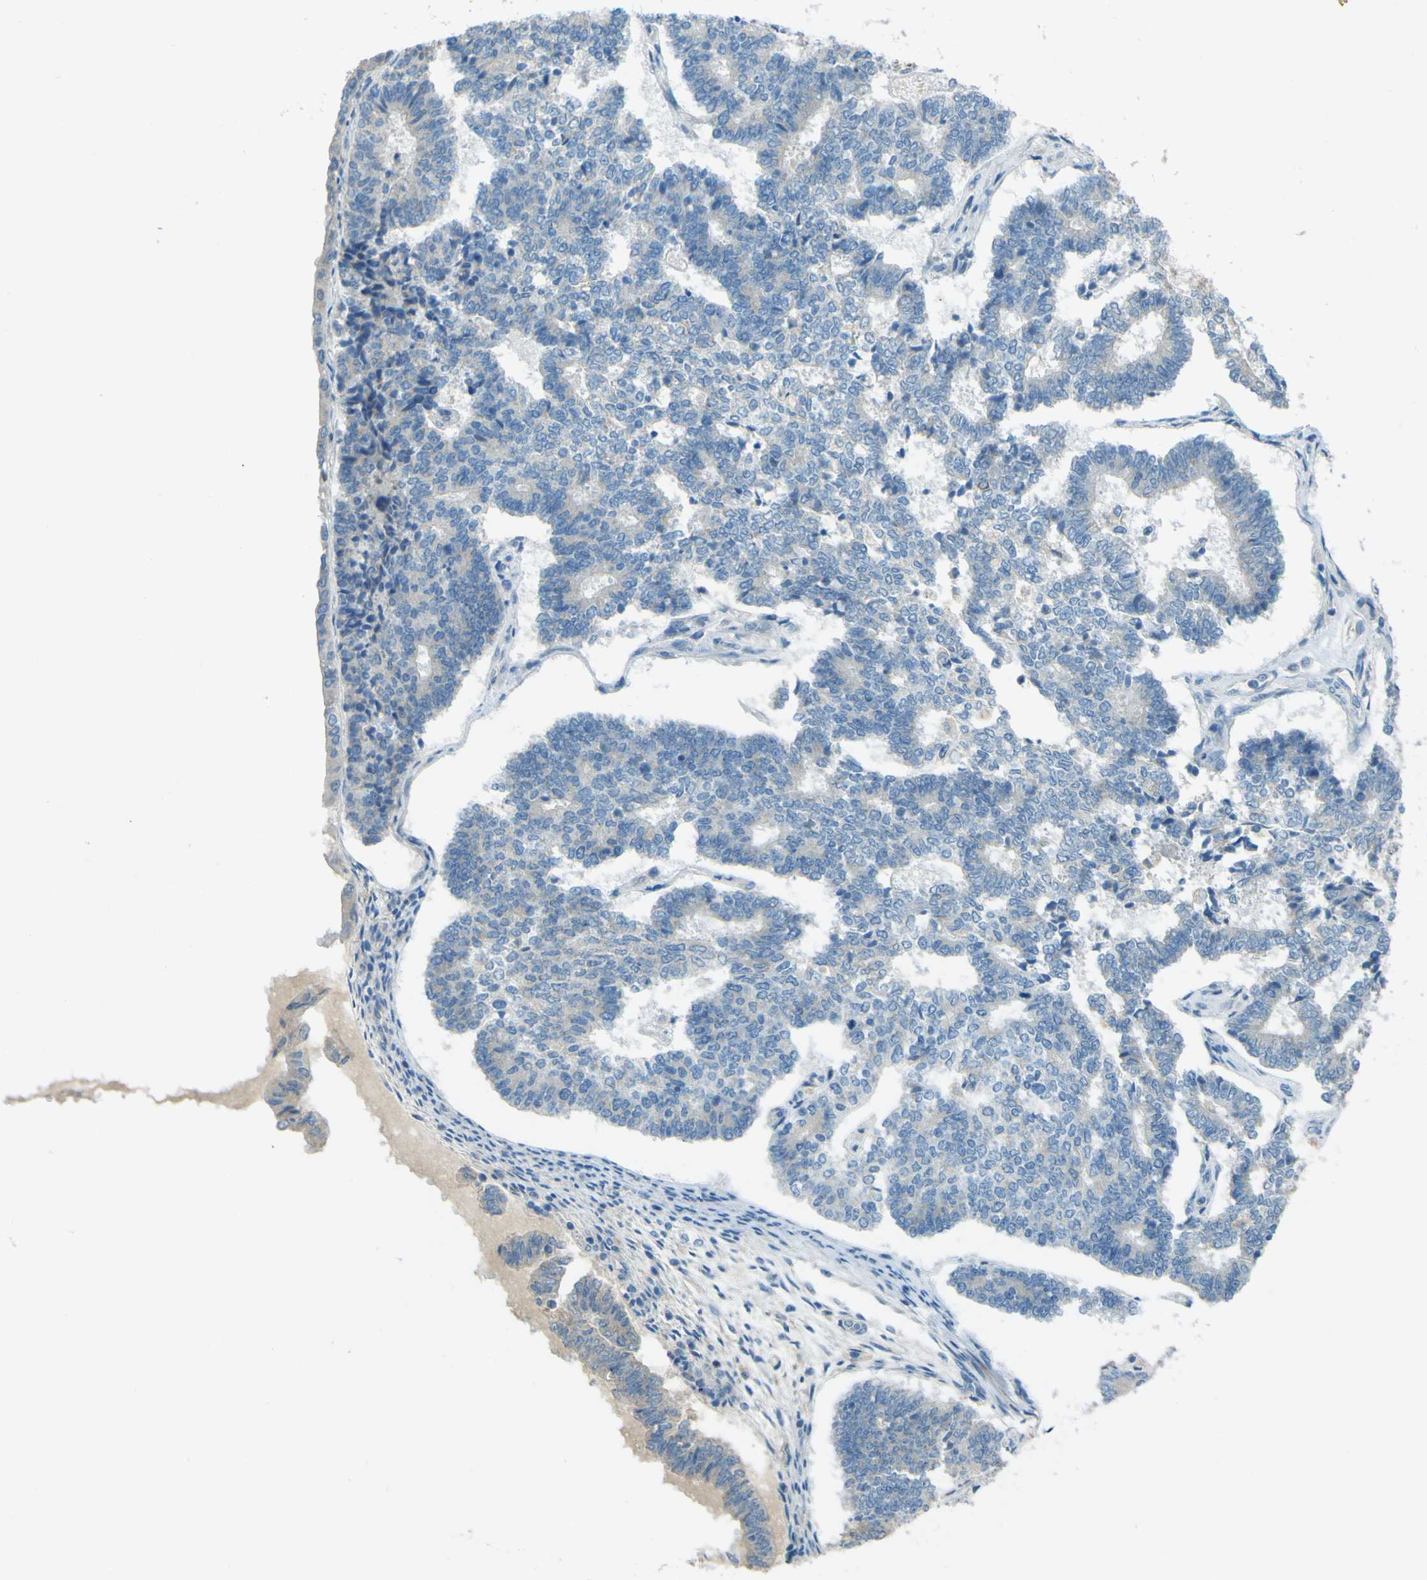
{"staining": {"intensity": "negative", "quantity": "none", "location": "none"}, "tissue": "endometrial cancer", "cell_type": "Tumor cells", "image_type": "cancer", "snomed": [{"axis": "morphology", "description": "Adenocarcinoma, NOS"}, {"axis": "topography", "description": "Endometrium"}], "caption": "Human endometrial adenocarcinoma stained for a protein using IHC shows no expression in tumor cells.", "gene": "FKTN", "patient": {"sex": "female", "age": 70}}